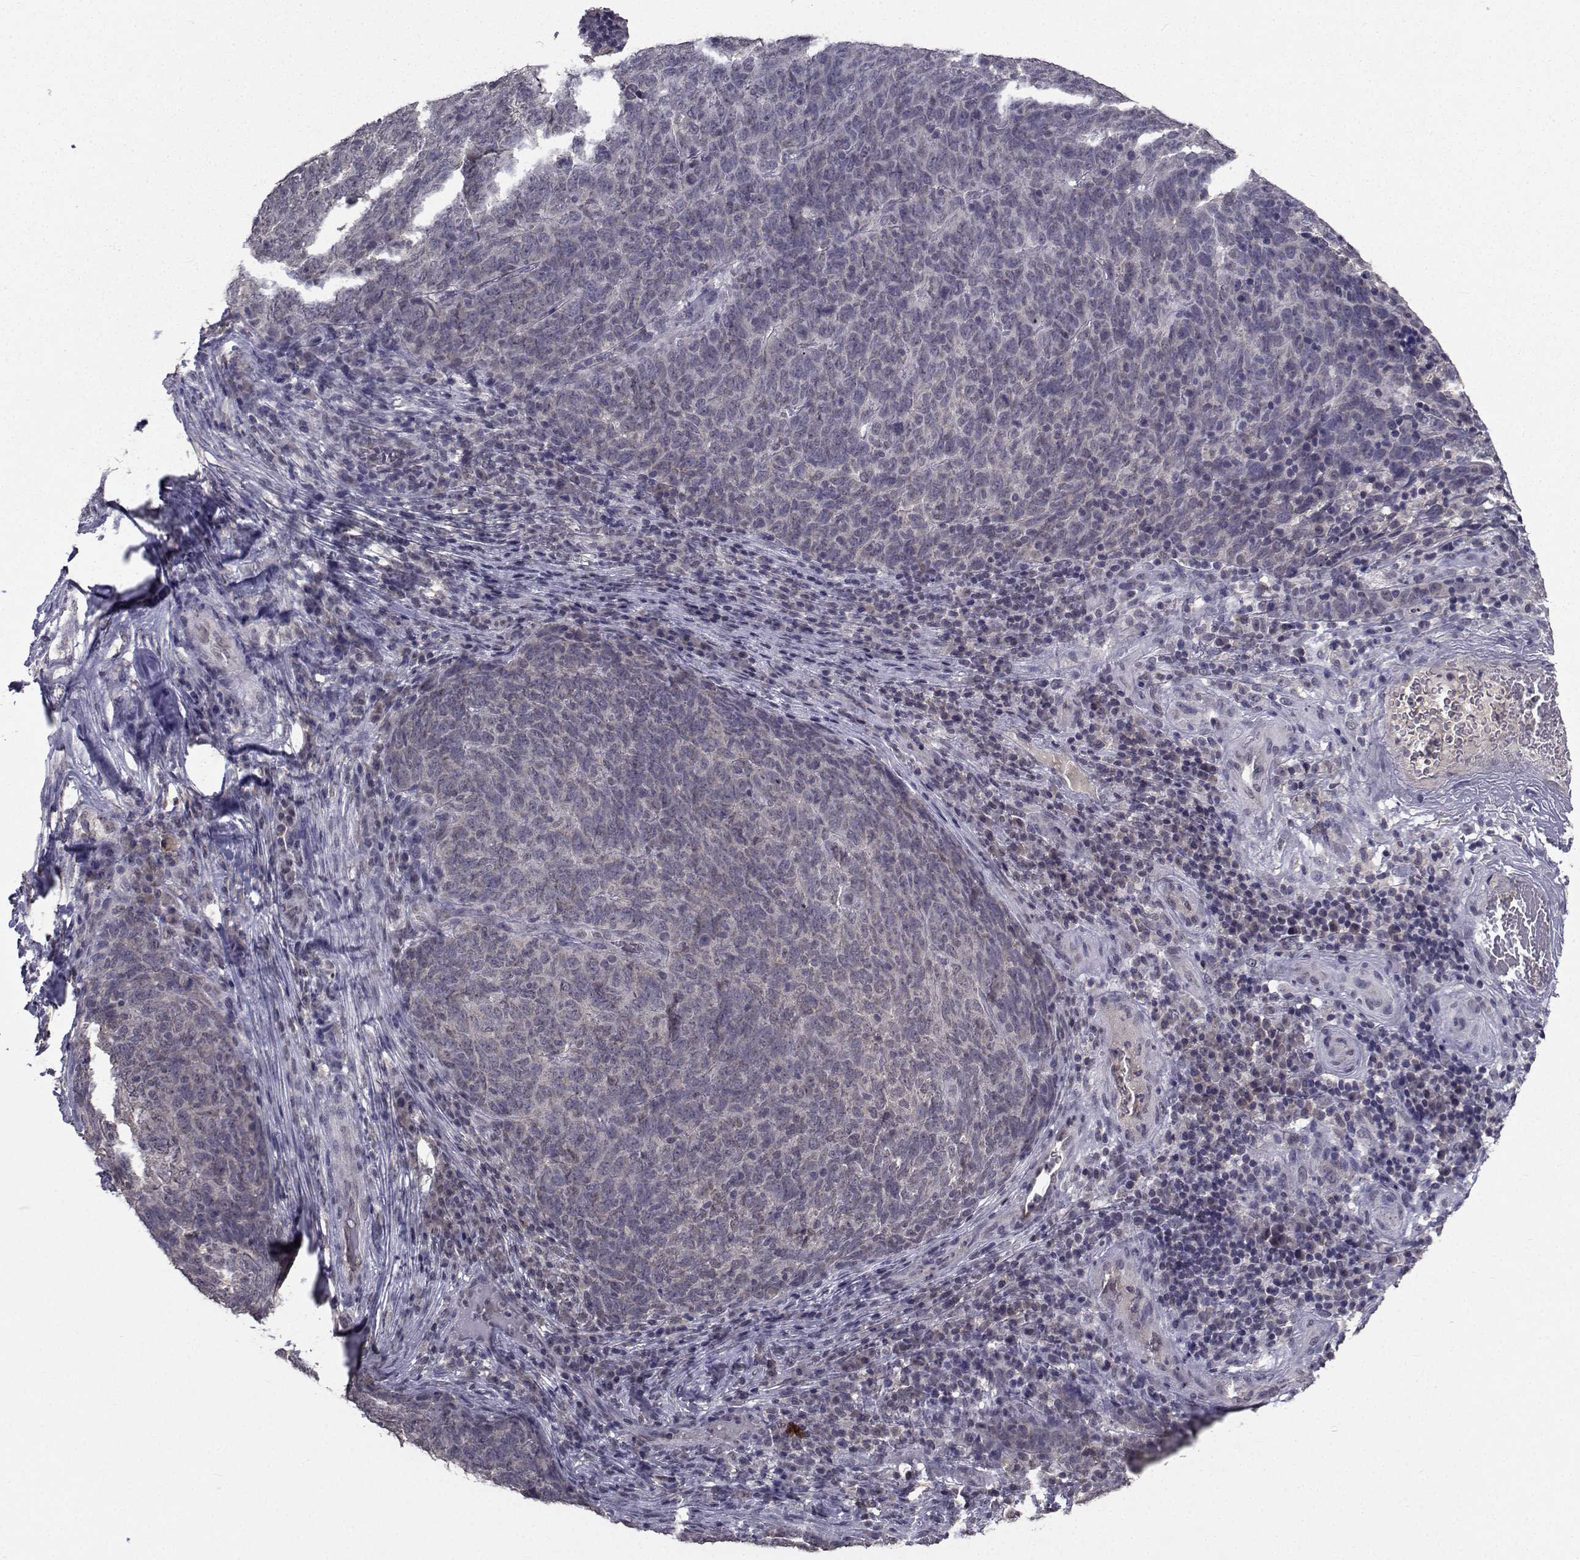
{"staining": {"intensity": "negative", "quantity": "none", "location": "none"}, "tissue": "skin cancer", "cell_type": "Tumor cells", "image_type": "cancer", "snomed": [{"axis": "morphology", "description": "Squamous cell carcinoma, NOS"}, {"axis": "topography", "description": "Skin"}, {"axis": "topography", "description": "Anal"}], "caption": "Protein analysis of skin cancer exhibits no significant expression in tumor cells.", "gene": "CYP2S1", "patient": {"sex": "female", "age": 51}}